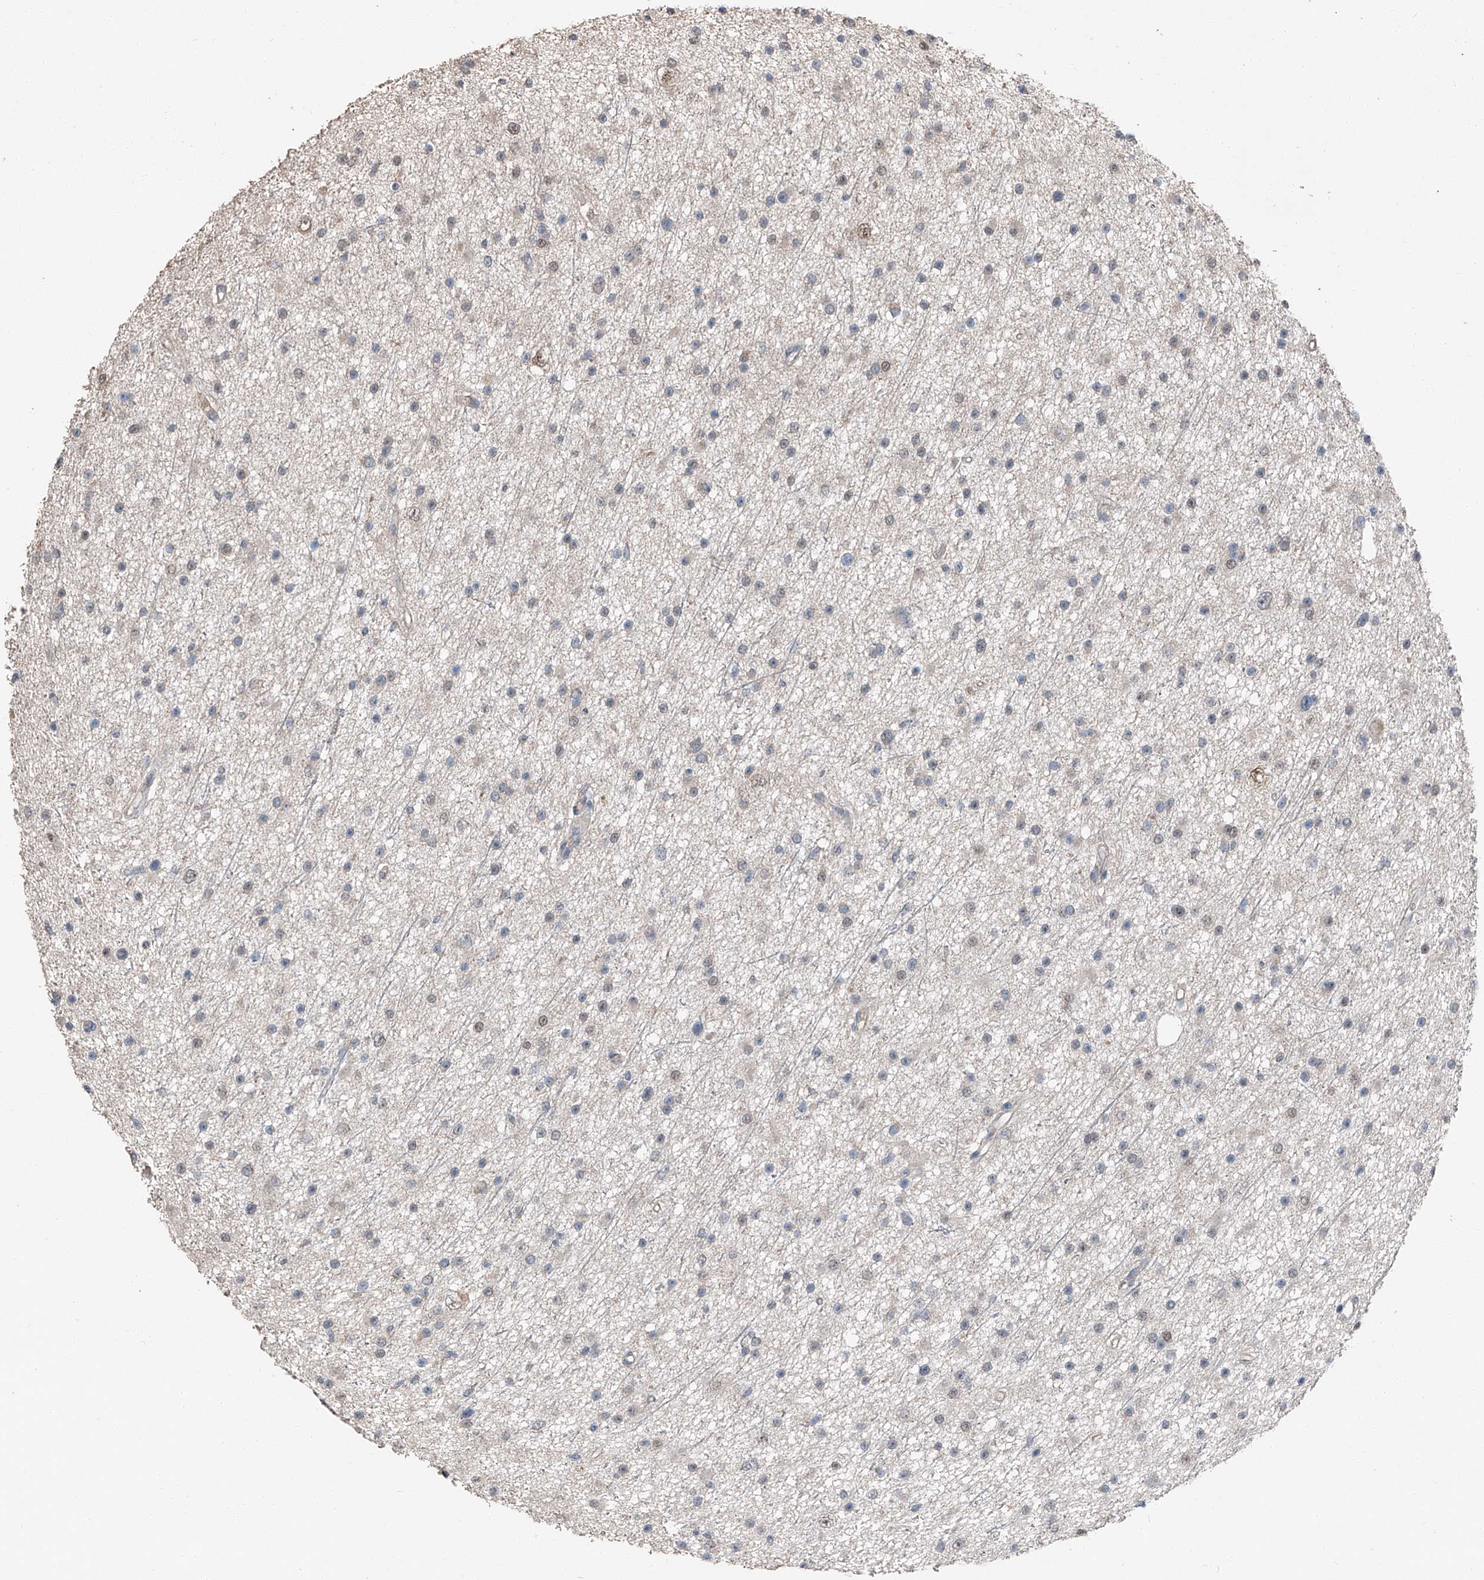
{"staining": {"intensity": "negative", "quantity": "none", "location": "none"}, "tissue": "glioma", "cell_type": "Tumor cells", "image_type": "cancer", "snomed": [{"axis": "morphology", "description": "Glioma, malignant, Low grade"}, {"axis": "topography", "description": "Cerebral cortex"}], "caption": "A histopathology image of low-grade glioma (malignant) stained for a protein shows no brown staining in tumor cells.", "gene": "MAMLD1", "patient": {"sex": "female", "age": 39}}